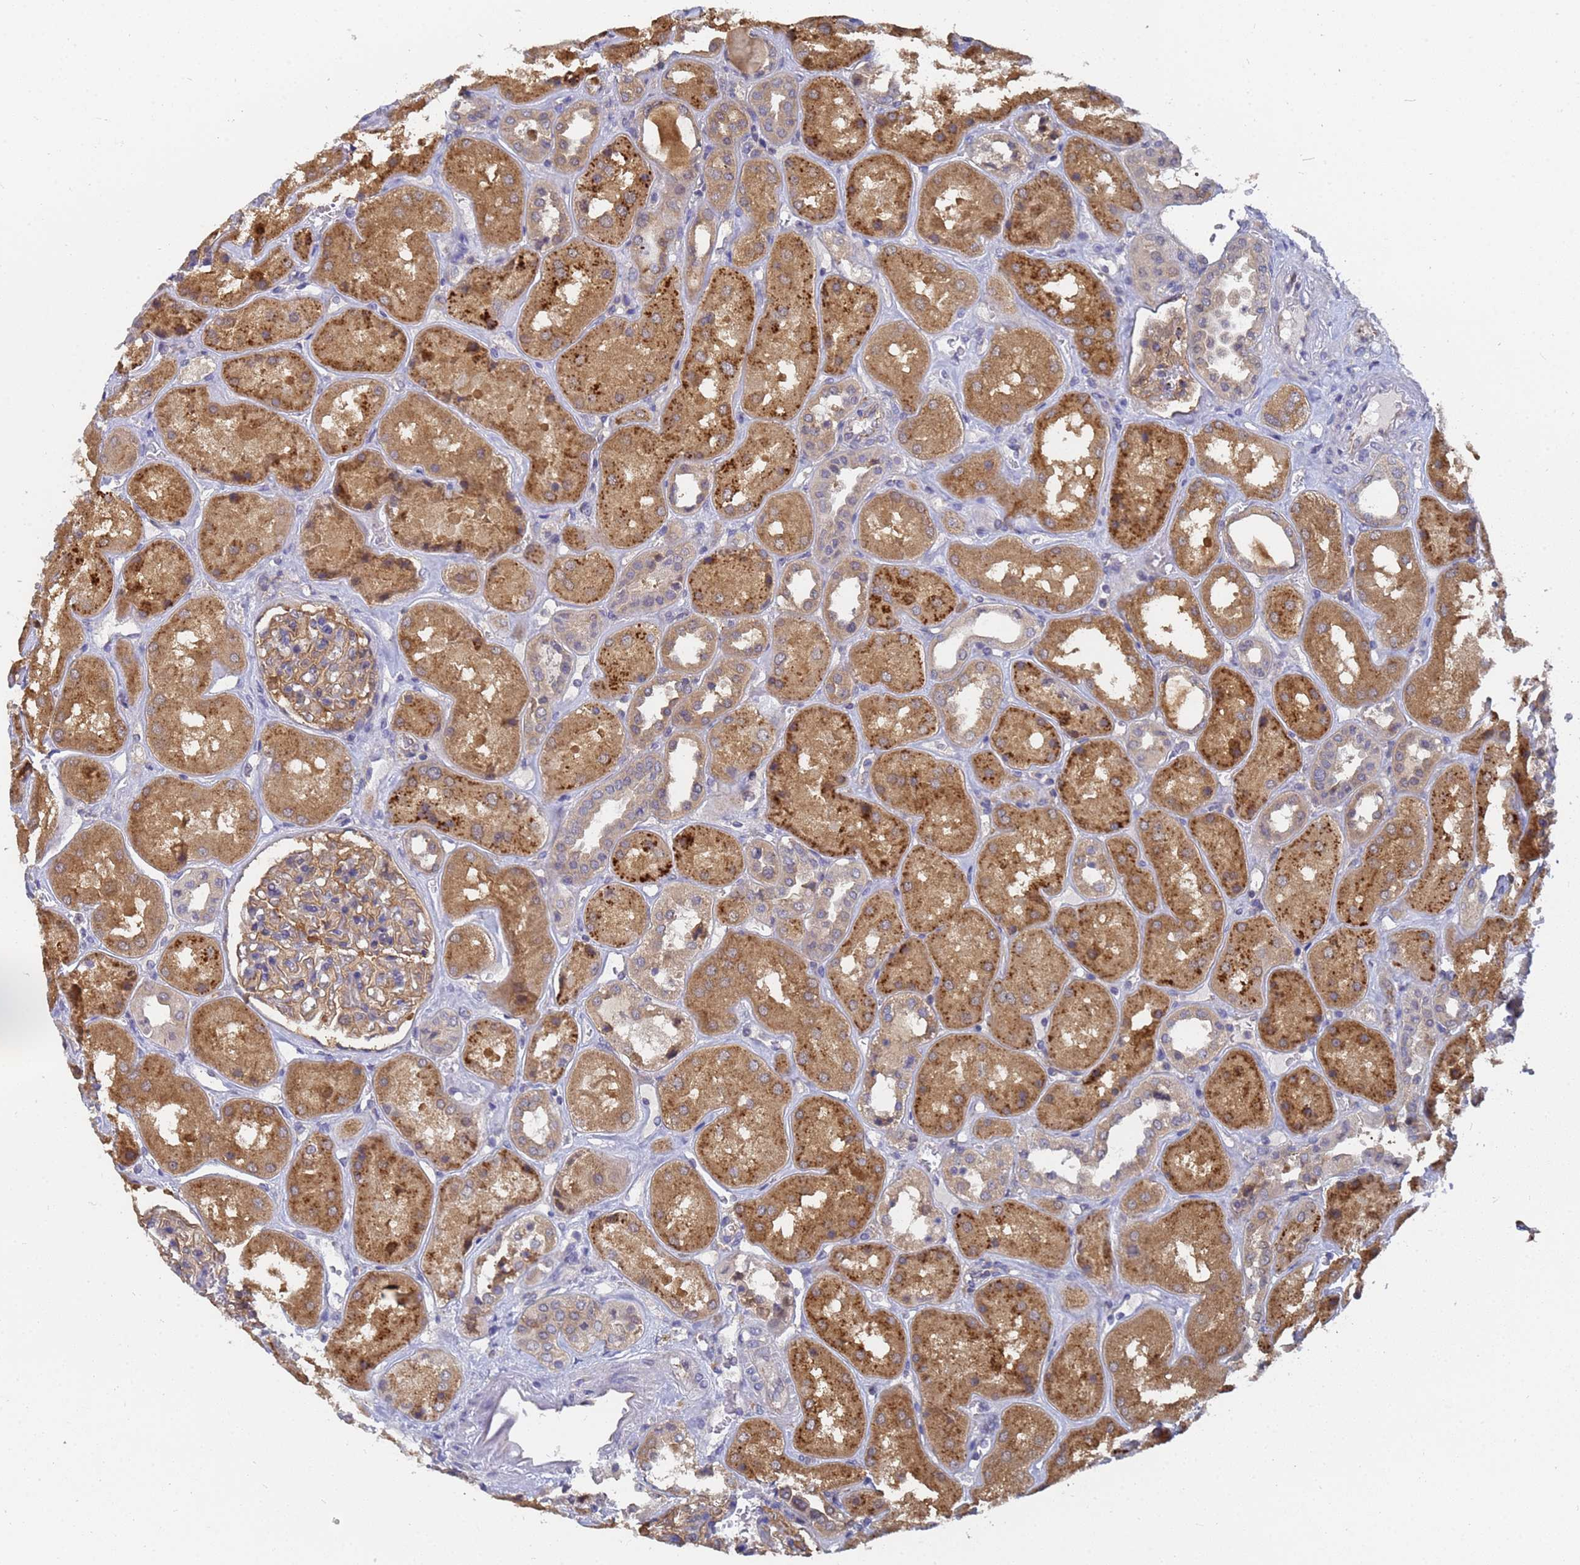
{"staining": {"intensity": "weak", "quantity": "25%-75%", "location": "cytoplasmic/membranous"}, "tissue": "kidney", "cell_type": "Cells in glomeruli", "image_type": "normal", "snomed": [{"axis": "morphology", "description": "Normal tissue, NOS"}, {"axis": "topography", "description": "Kidney"}], "caption": "Cells in glomeruli exhibit low levels of weak cytoplasmic/membranous positivity in about 25%-75% of cells in unremarkable kidney.", "gene": "ALS2CL", "patient": {"sex": "male", "age": 70}}